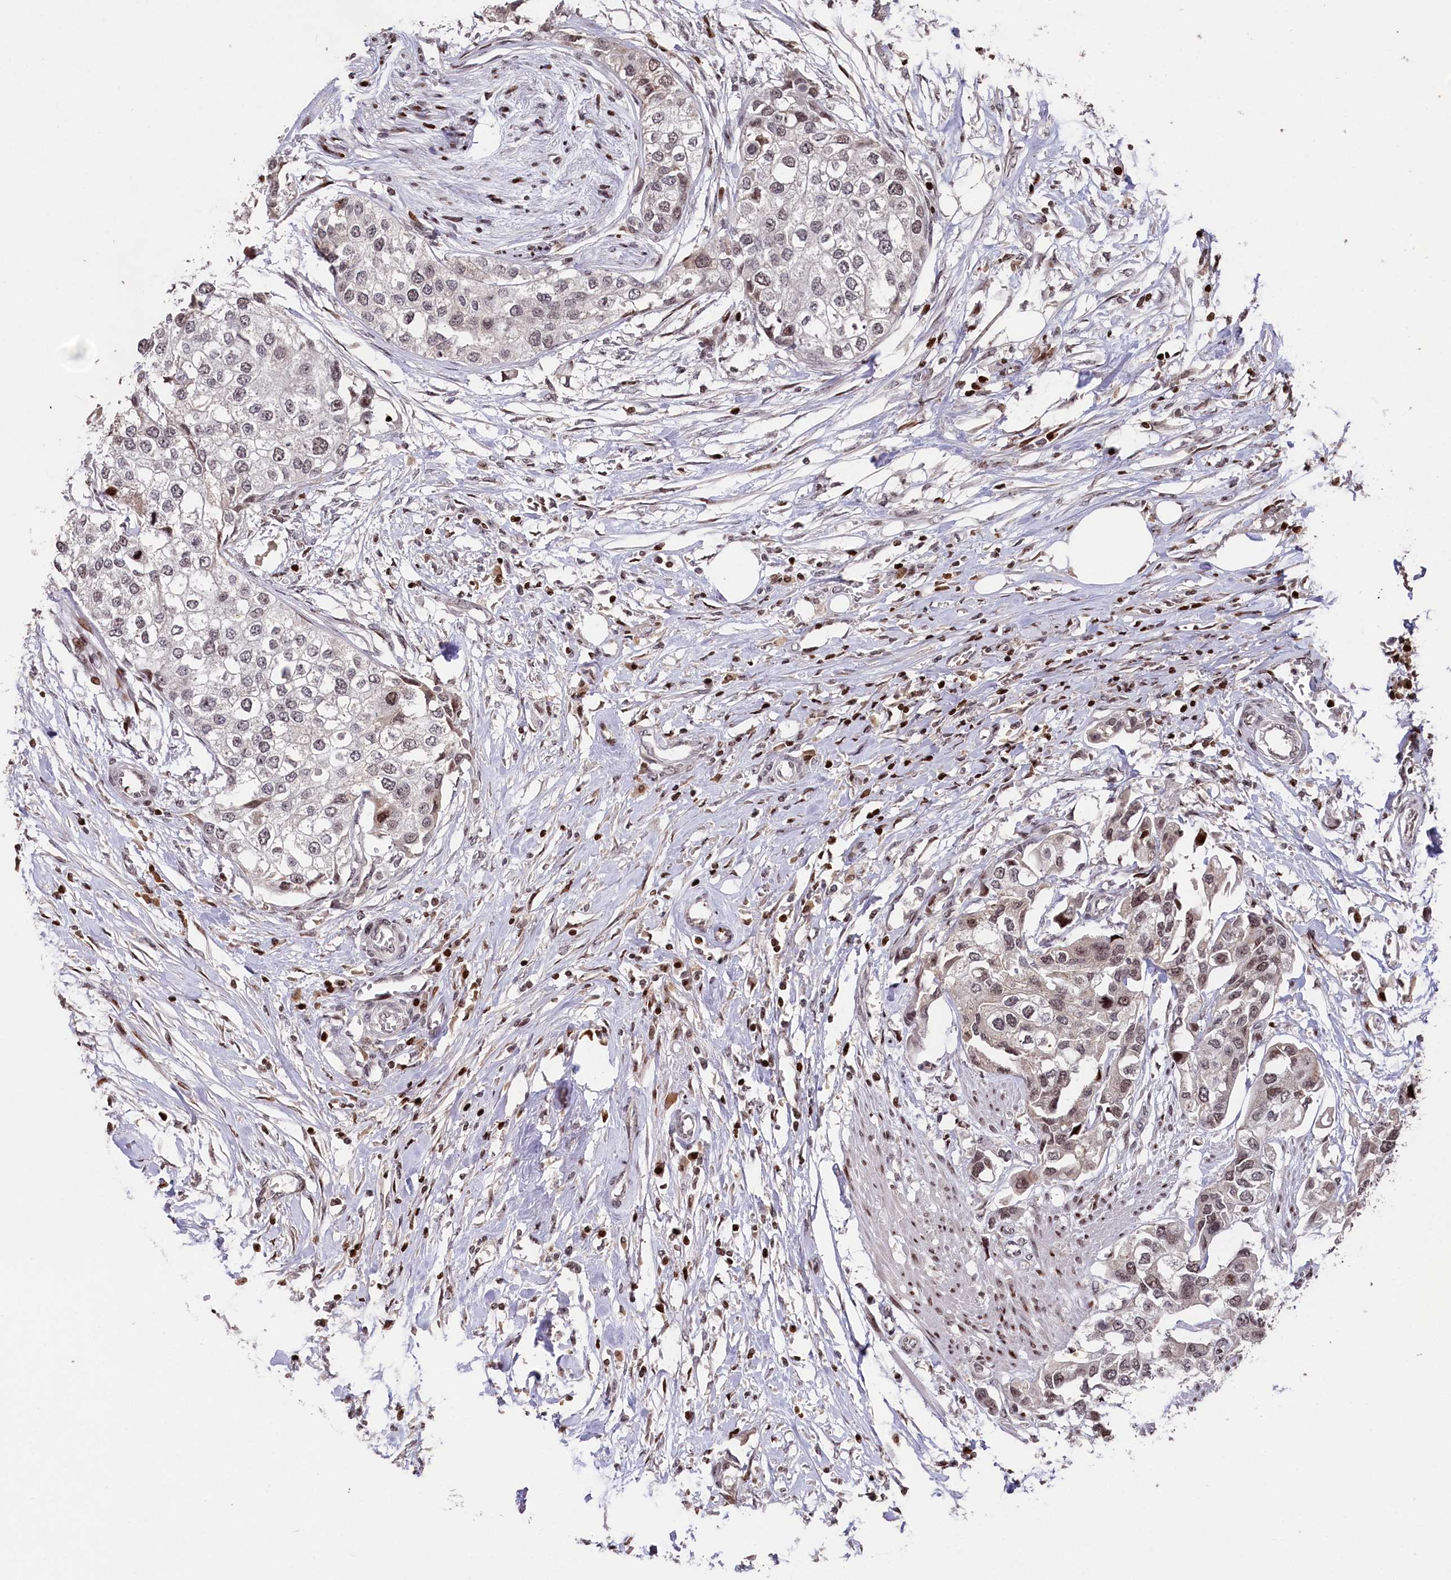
{"staining": {"intensity": "weak", "quantity": "<25%", "location": "nuclear"}, "tissue": "urothelial cancer", "cell_type": "Tumor cells", "image_type": "cancer", "snomed": [{"axis": "morphology", "description": "Urothelial carcinoma, High grade"}, {"axis": "topography", "description": "Urinary bladder"}], "caption": "Protein analysis of urothelial carcinoma (high-grade) shows no significant positivity in tumor cells.", "gene": "MCF2L2", "patient": {"sex": "male", "age": 64}}